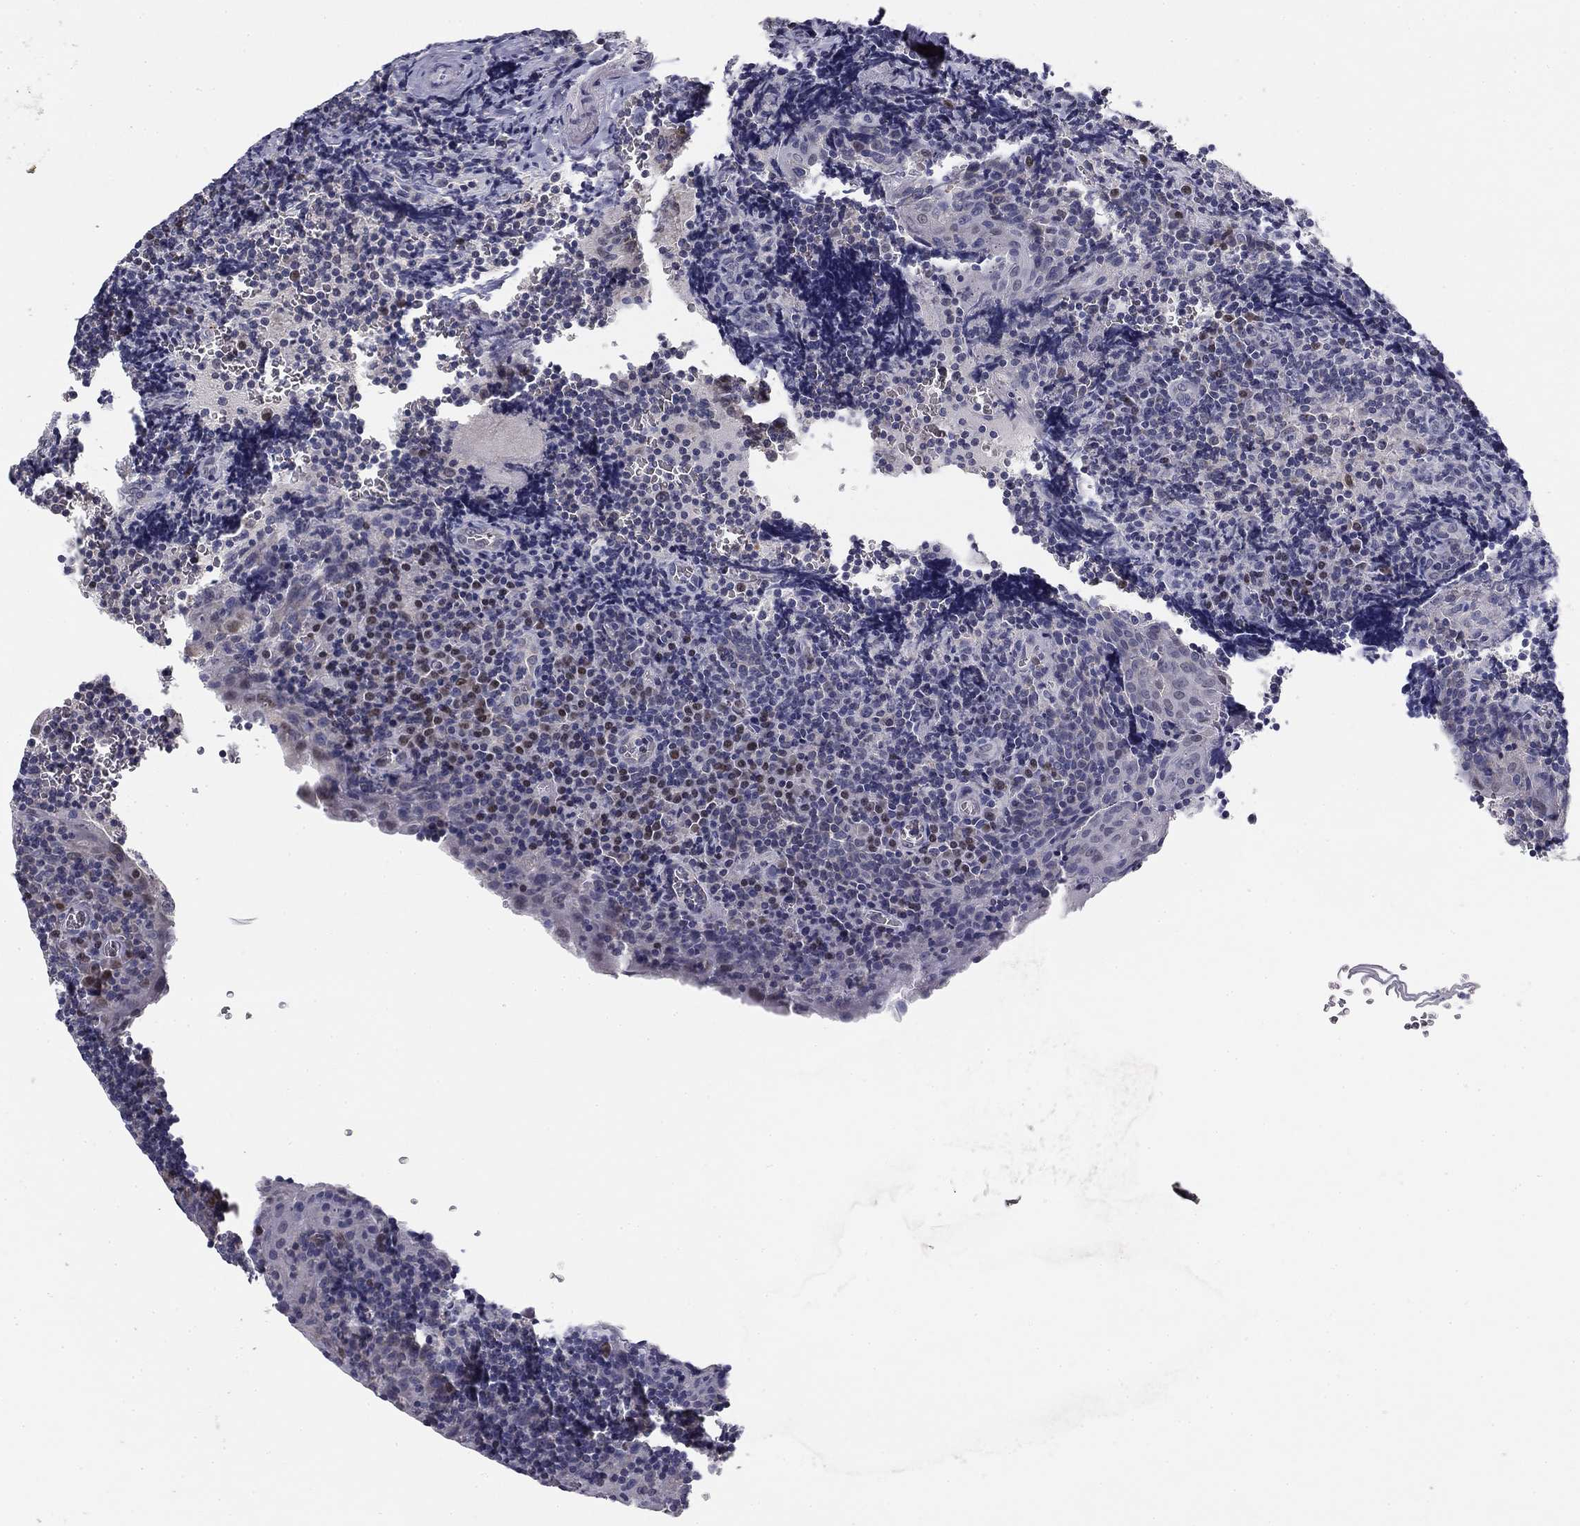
{"staining": {"intensity": "negative", "quantity": "none", "location": "none"}, "tissue": "tonsil", "cell_type": "Germinal center cells", "image_type": "normal", "snomed": [{"axis": "morphology", "description": "Normal tissue, NOS"}, {"axis": "morphology", "description": "Inflammation, NOS"}, {"axis": "topography", "description": "Tonsil"}], "caption": "High power microscopy image of an IHC image of benign tonsil, revealing no significant expression in germinal center cells. Brightfield microscopy of immunohistochemistry stained with DAB (brown) and hematoxylin (blue), captured at high magnification.", "gene": "SLC2A9", "patient": {"sex": "female", "age": 31}}